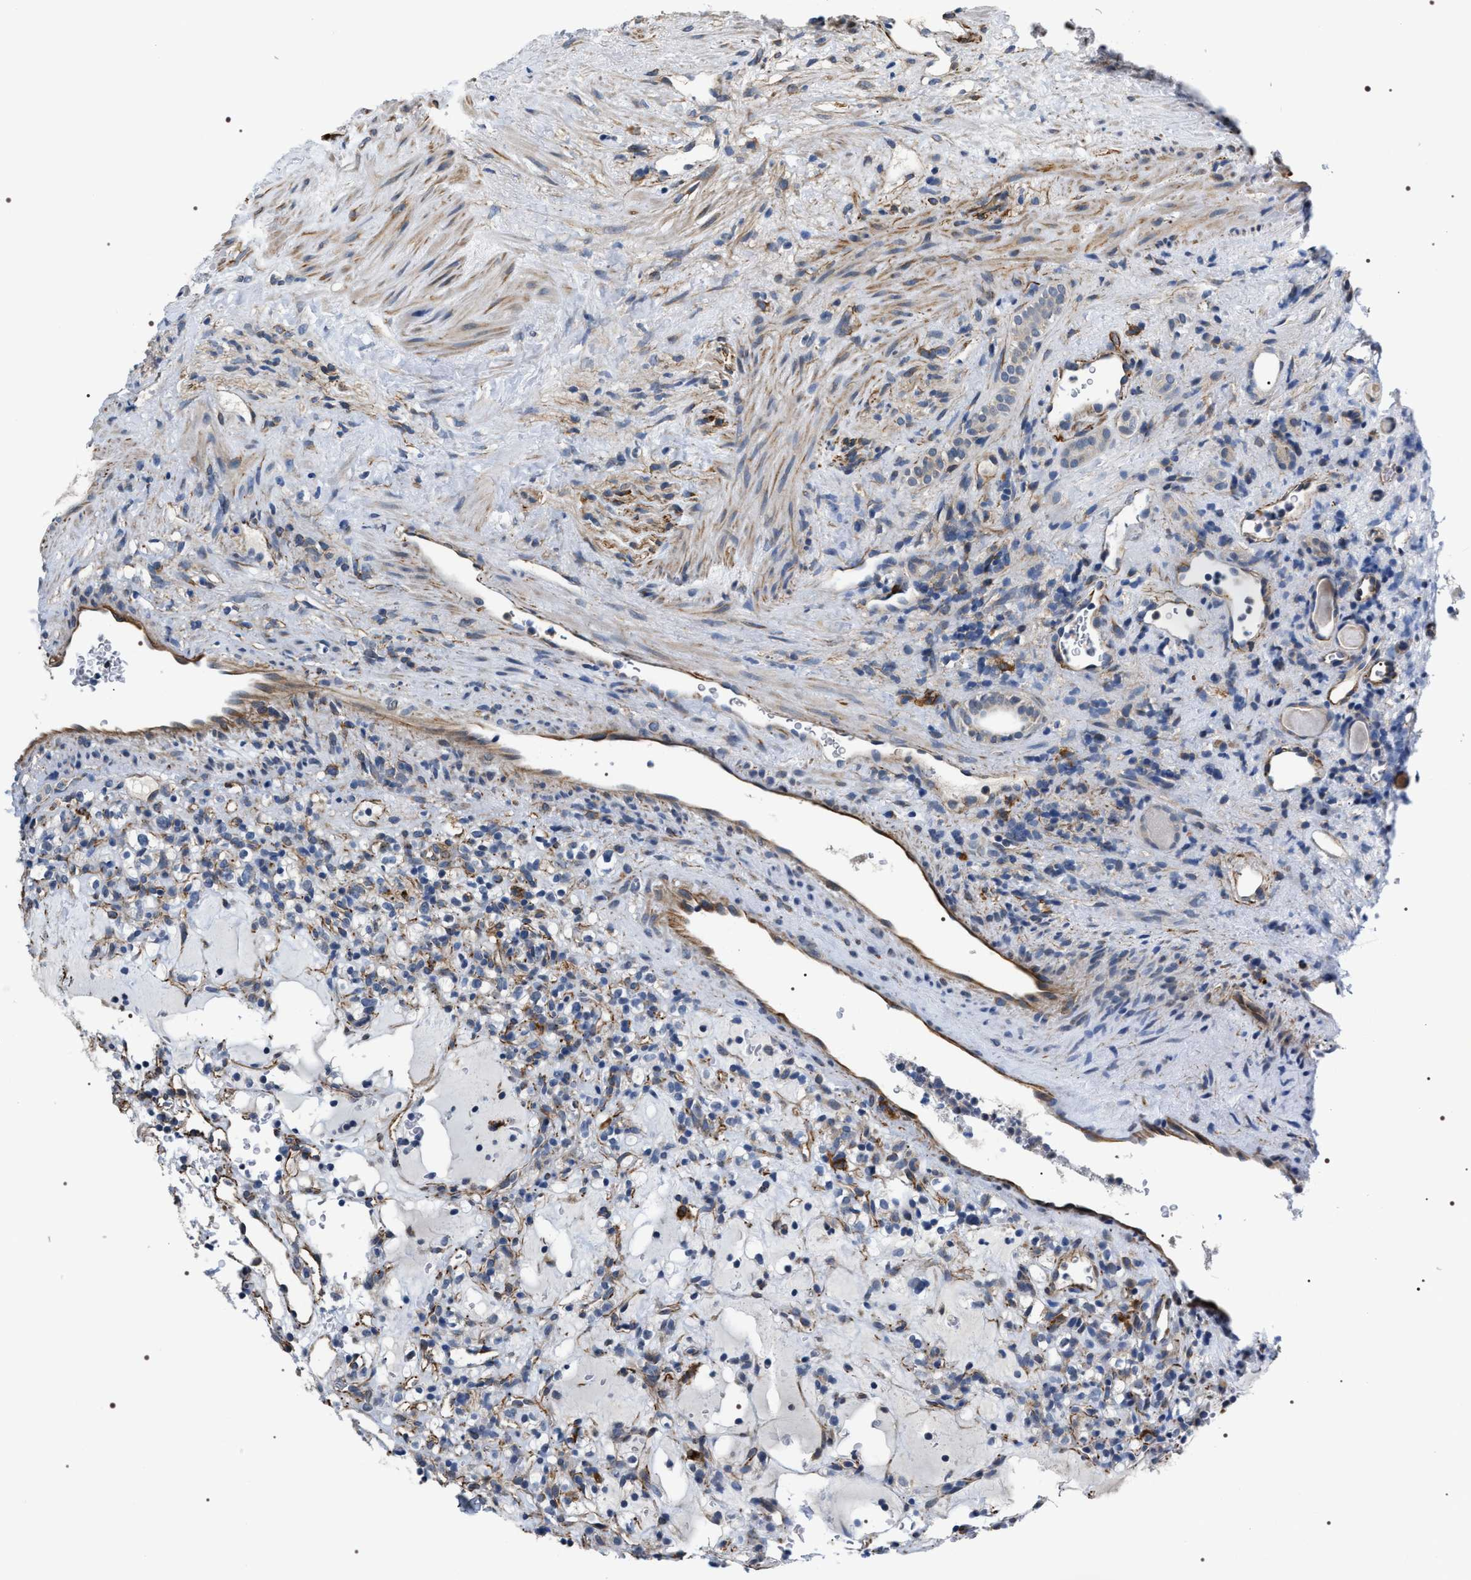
{"staining": {"intensity": "negative", "quantity": "none", "location": "none"}, "tissue": "renal cancer", "cell_type": "Tumor cells", "image_type": "cancer", "snomed": [{"axis": "morphology", "description": "Normal tissue, NOS"}, {"axis": "morphology", "description": "Adenocarcinoma, NOS"}, {"axis": "topography", "description": "Kidney"}], "caption": "Immunohistochemistry (IHC) of renal cancer exhibits no staining in tumor cells. Brightfield microscopy of IHC stained with DAB (brown) and hematoxylin (blue), captured at high magnification.", "gene": "PKD1L1", "patient": {"sex": "female", "age": 72}}